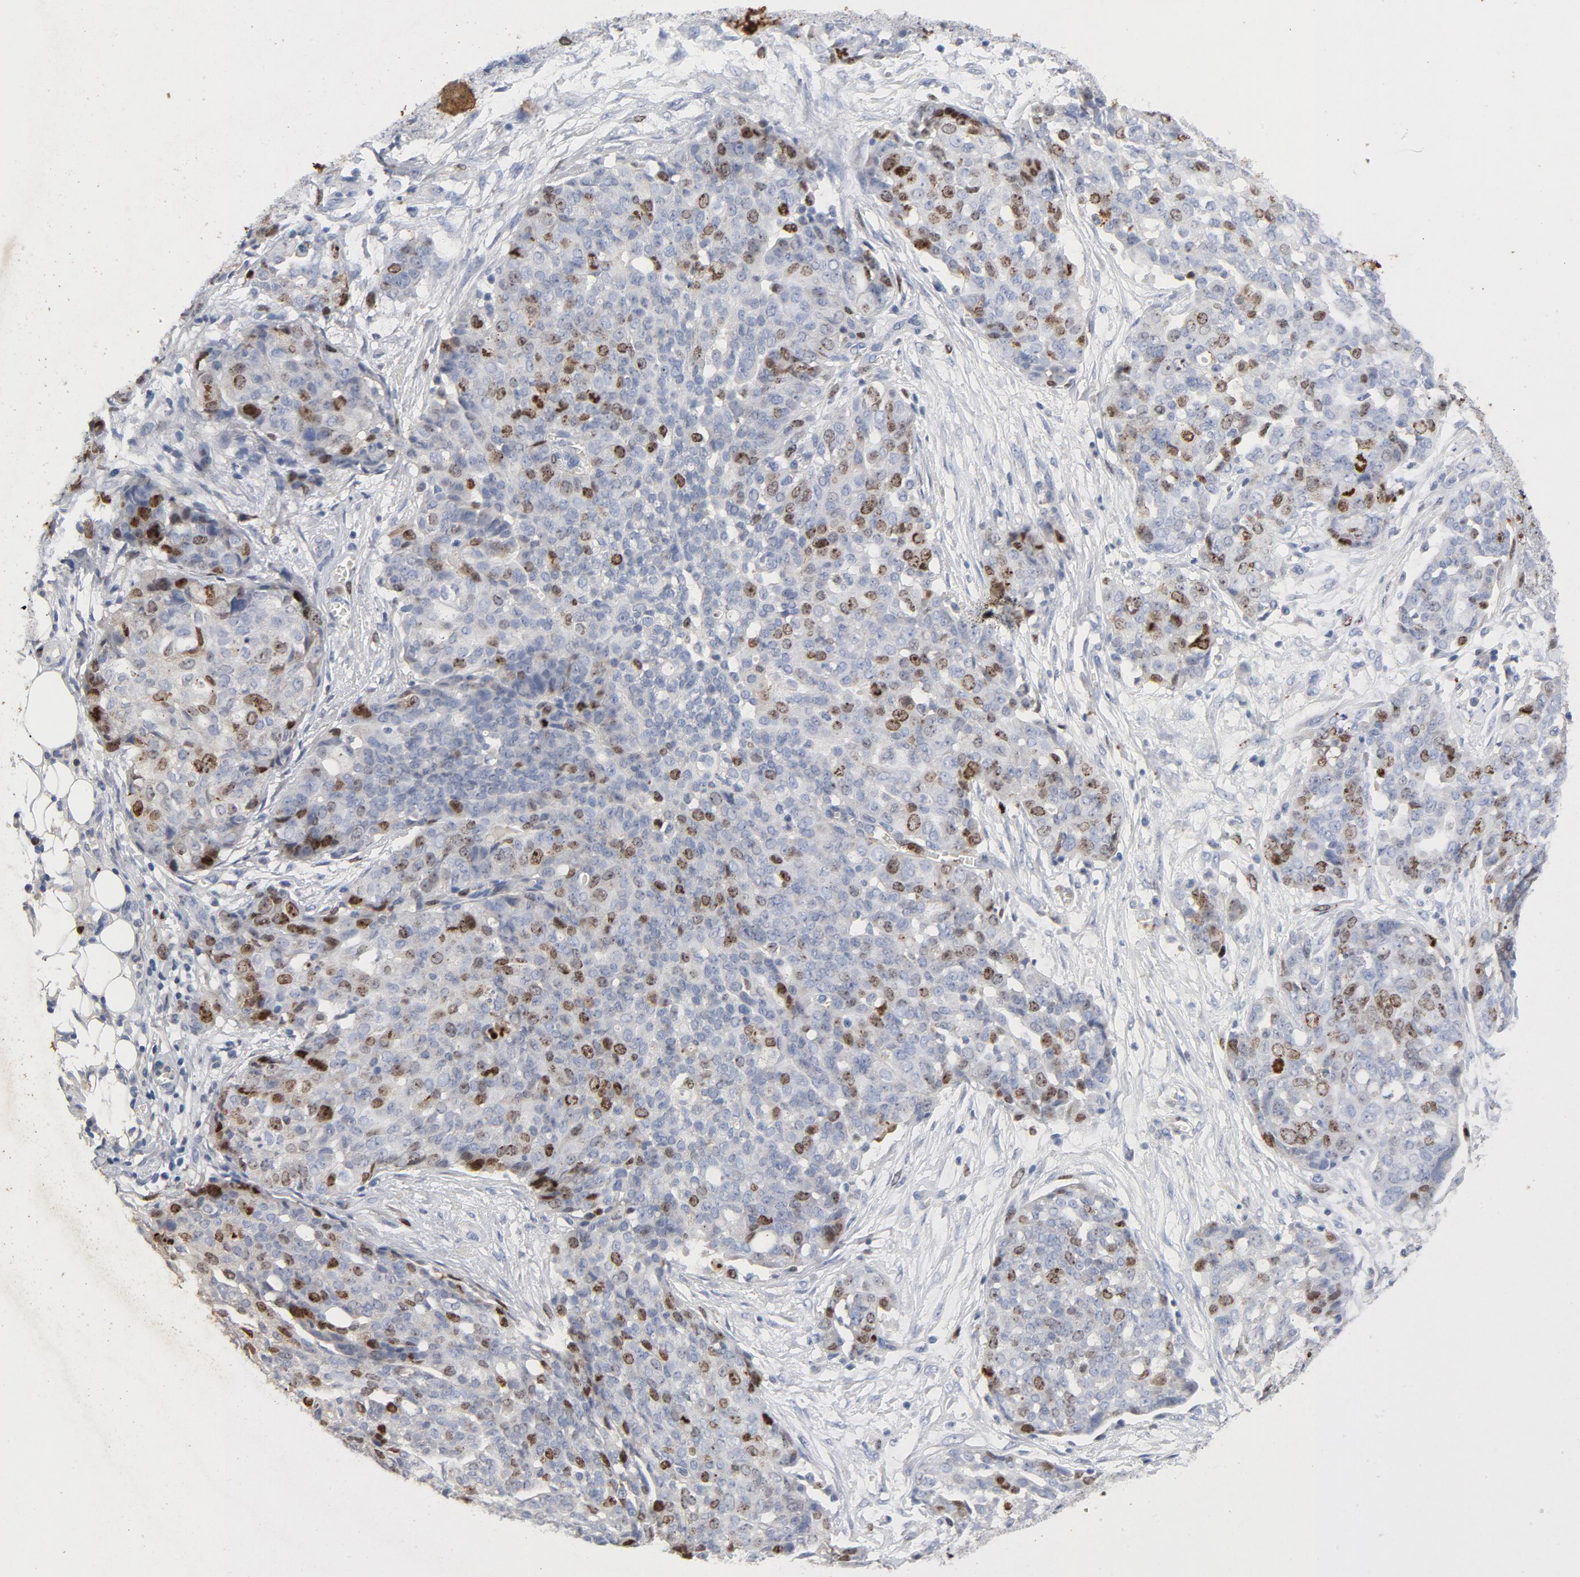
{"staining": {"intensity": "moderate", "quantity": "<25%", "location": "nuclear"}, "tissue": "ovarian cancer", "cell_type": "Tumor cells", "image_type": "cancer", "snomed": [{"axis": "morphology", "description": "Cystadenocarcinoma, serous, NOS"}, {"axis": "topography", "description": "Soft tissue"}, {"axis": "topography", "description": "Ovary"}], "caption": "Serous cystadenocarcinoma (ovarian) tissue shows moderate nuclear positivity in approximately <25% of tumor cells", "gene": "BIRC5", "patient": {"sex": "female", "age": 57}}